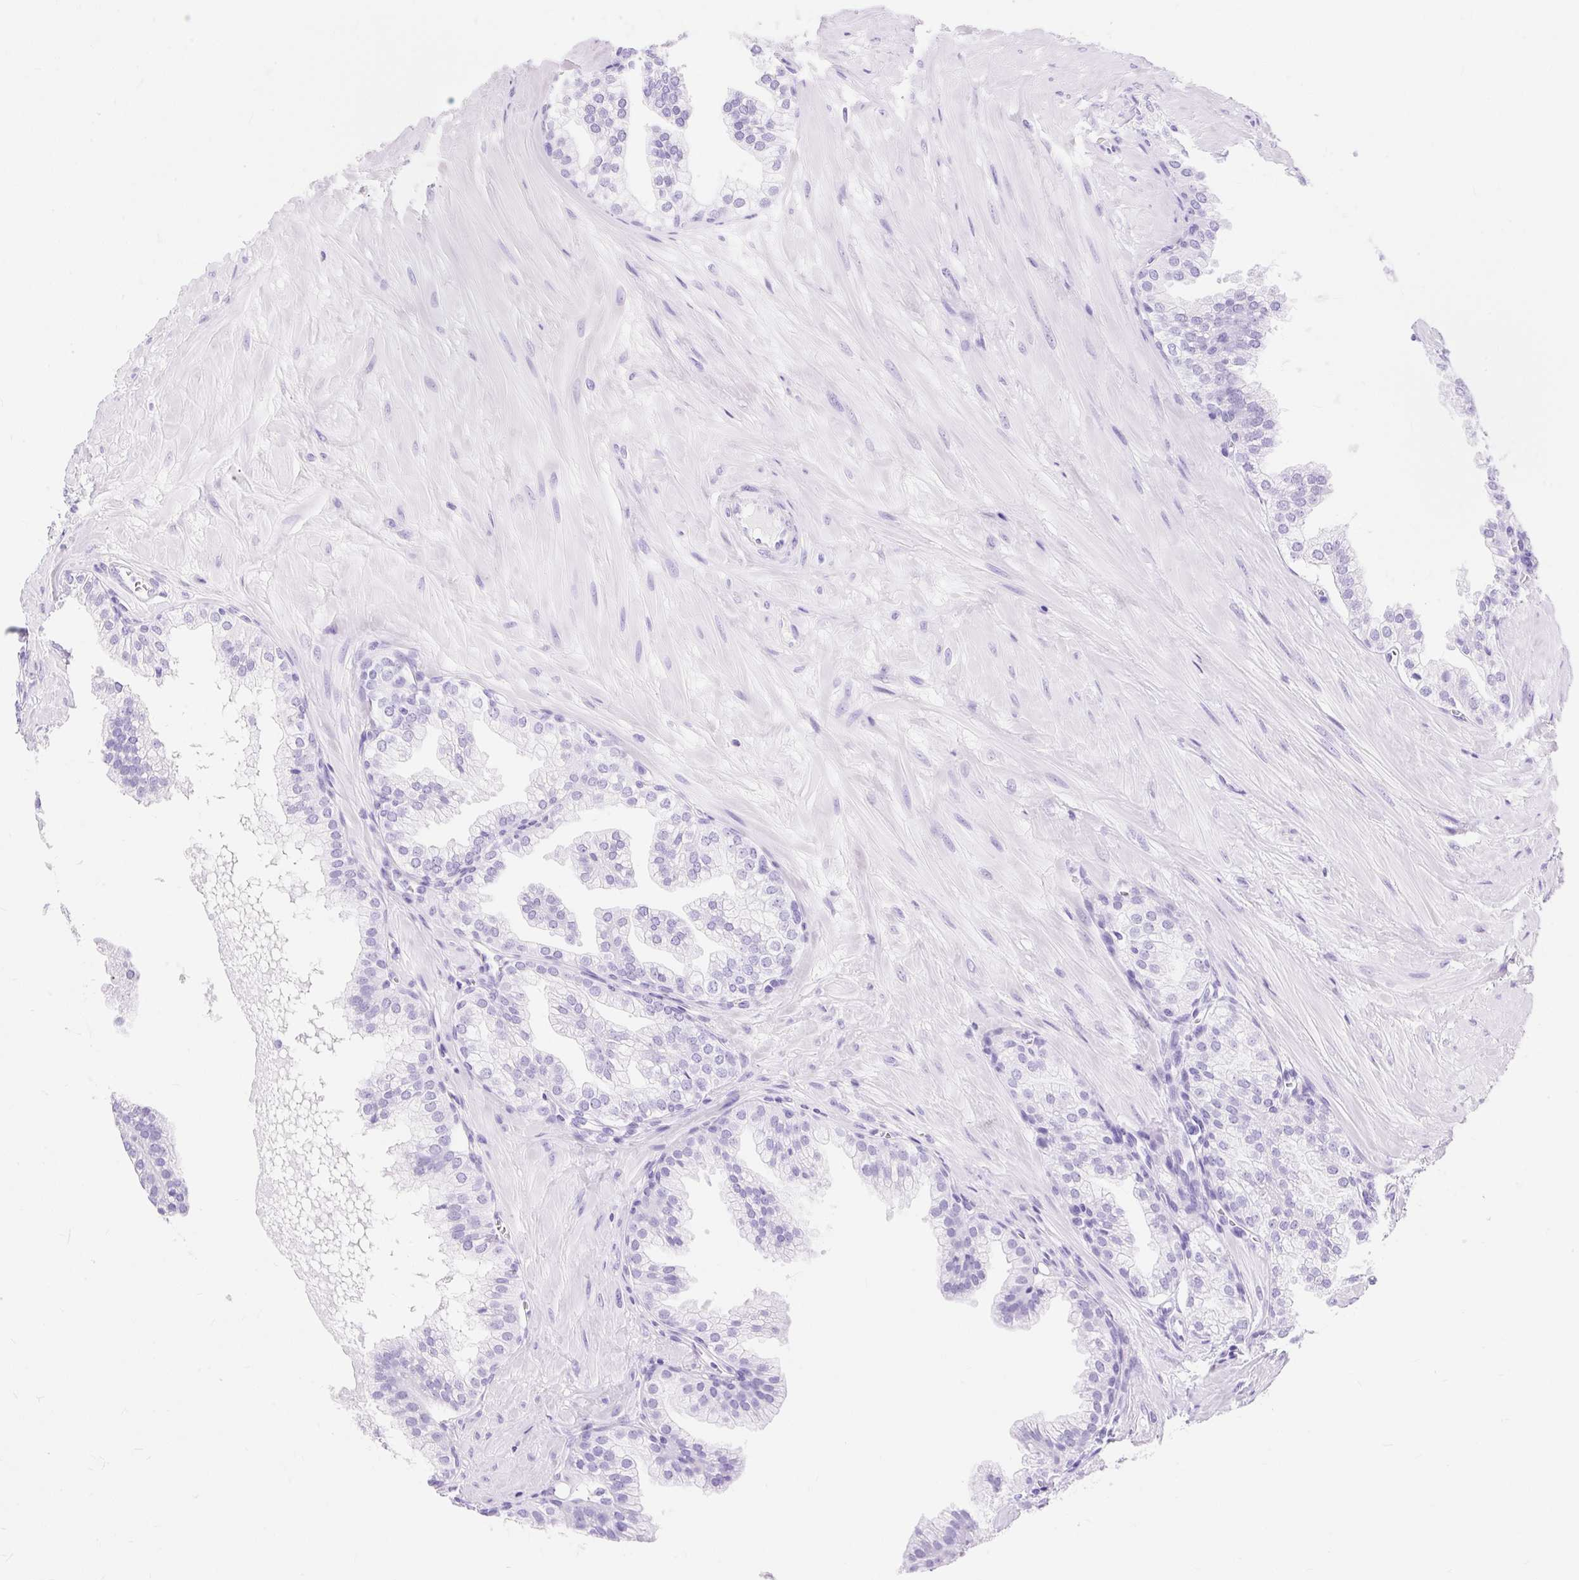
{"staining": {"intensity": "negative", "quantity": "none", "location": "none"}, "tissue": "prostate", "cell_type": "Glandular cells", "image_type": "normal", "snomed": [{"axis": "morphology", "description": "Normal tissue, NOS"}, {"axis": "topography", "description": "Prostate"}, {"axis": "topography", "description": "Peripheral nerve tissue"}], "caption": "This is an immunohistochemistry histopathology image of normal human prostate. There is no expression in glandular cells.", "gene": "MBP", "patient": {"sex": "male", "age": 55}}